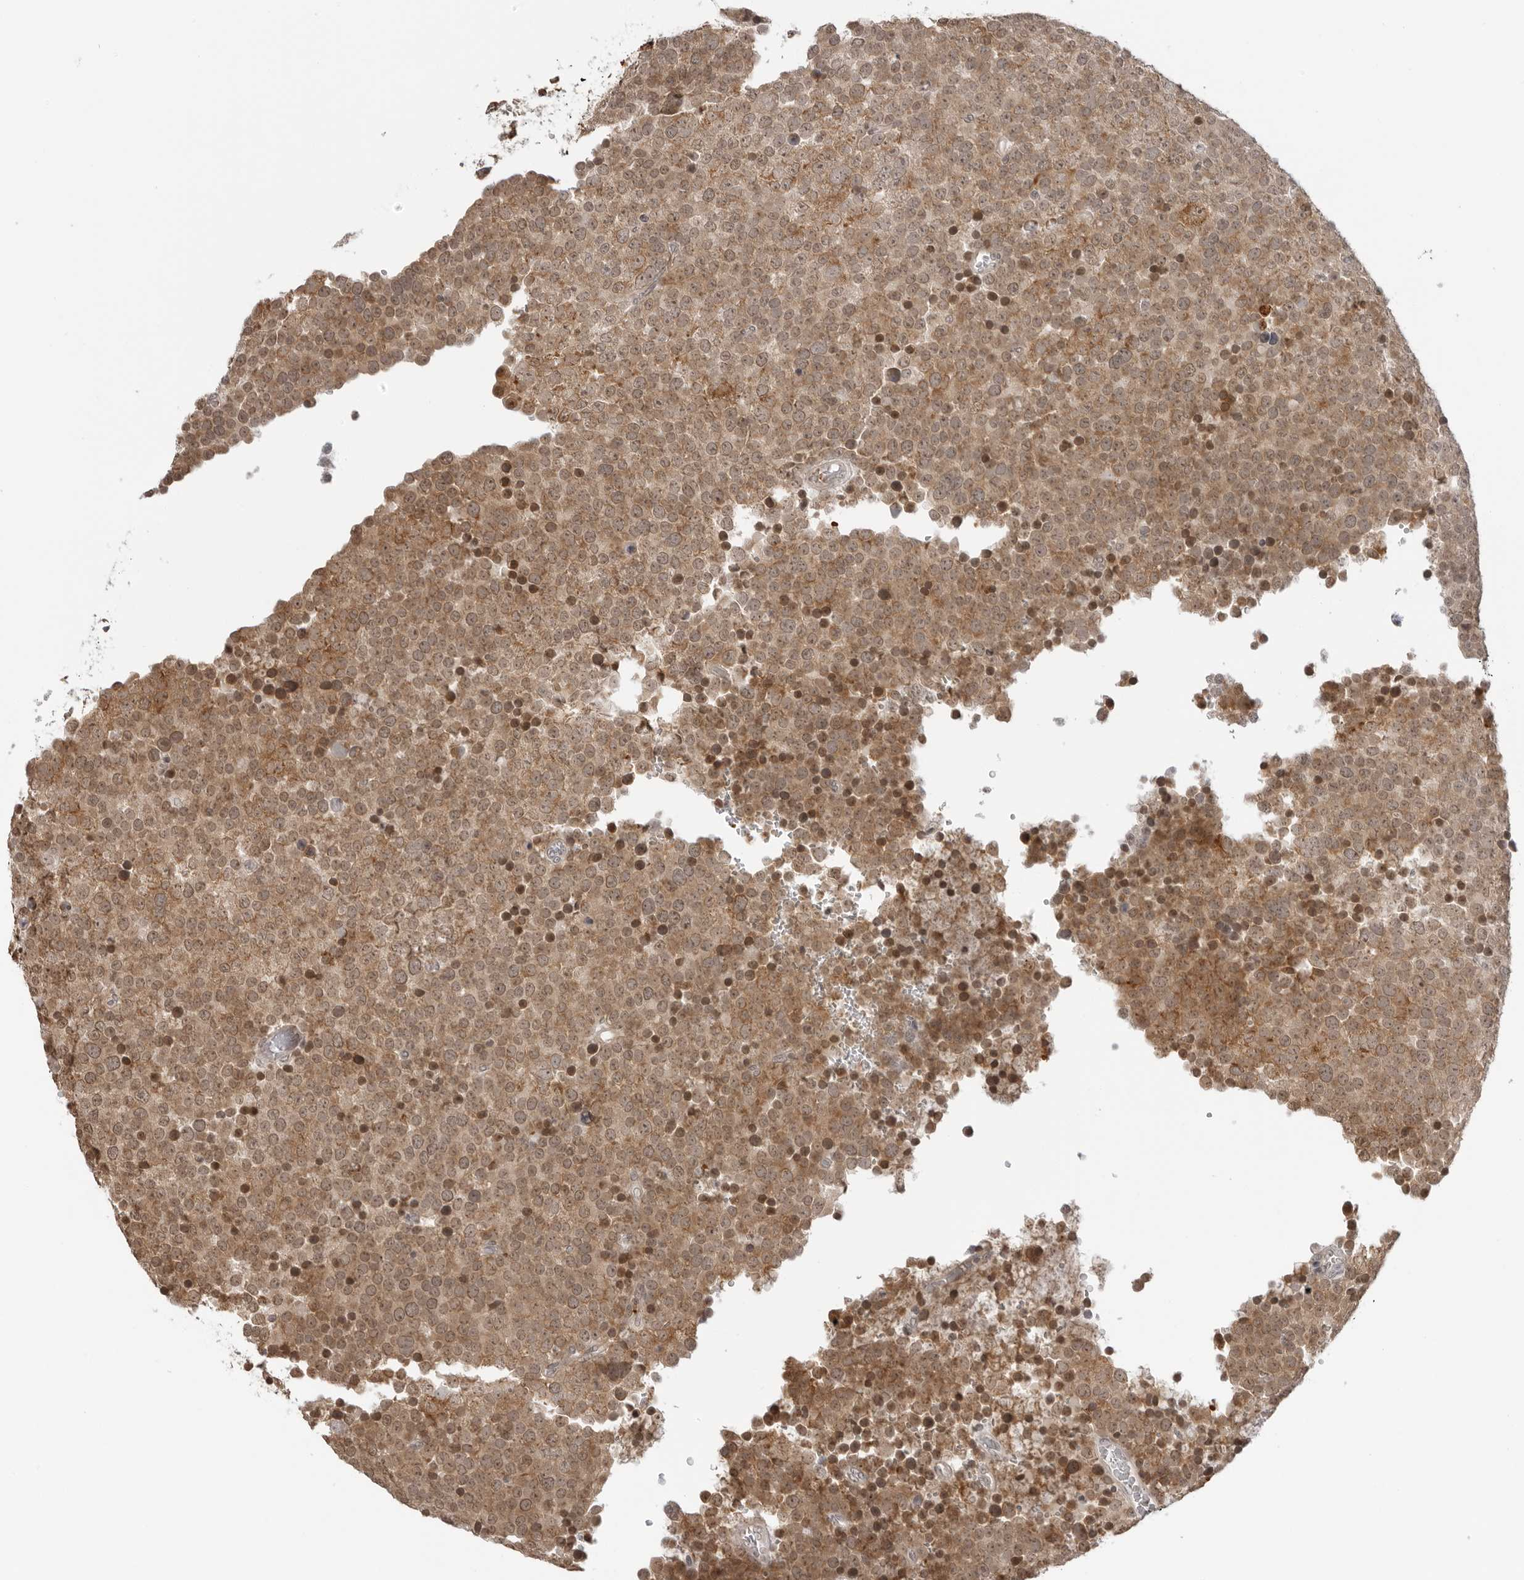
{"staining": {"intensity": "moderate", "quantity": ">75%", "location": "cytoplasmic/membranous,nuclear"}, "tissue": "testis cancer", "cell_type": "Tumor cells", "image_type": "cancer", "snomed": [{"axis": "morphology", "description": "Seminoma, NOS"}, {"axis": "topography", "description": "Testis"}], "caption": "Human testis cancer stained with a protein marker reveals moderate staining in tumor cells.", "gene": "SUGCT", "patient": {"sex": "male", "age": 71}}